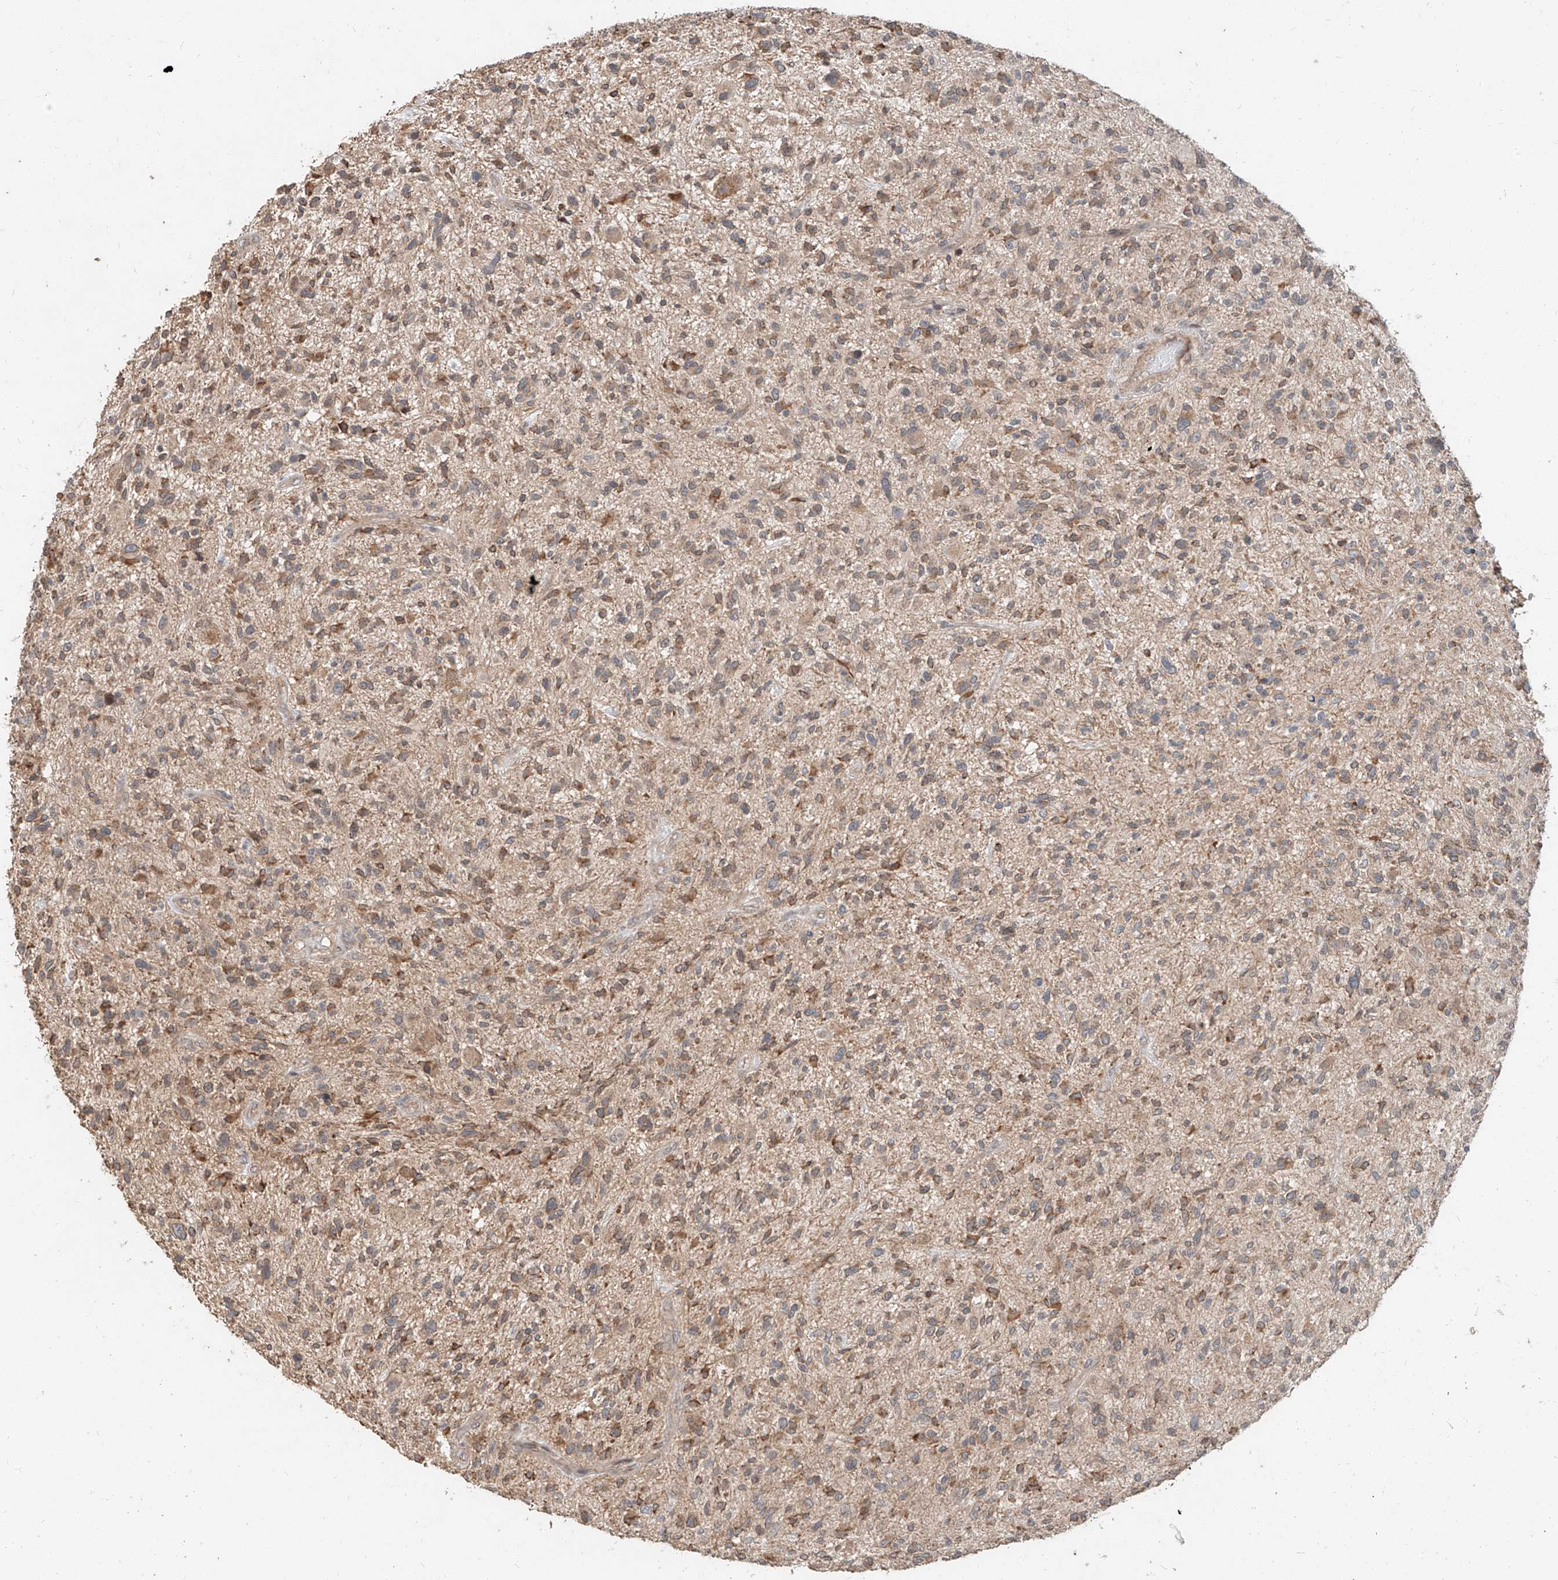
{"staining": {"intensity": "moderate", "quantity": ">75%", "location": "cytoplasmic/membranous"}, "tissue": "glioma", "cell_type": "Tumor cells", "image_type": "cancer", "snomed": [{"axis": "morphology", "description": "Glioma, malignant, High grade"}, {"axis": "topography", "description": "Brain"}], "caption": "A photomicrograph showing moderate cytoplasmic/membranous staining in about >75% of tumor cells in glioma, as visualized by brown immunohistochemical staining.", "gene": "STX19", "patient": {"sex": "male", "age": 47}}